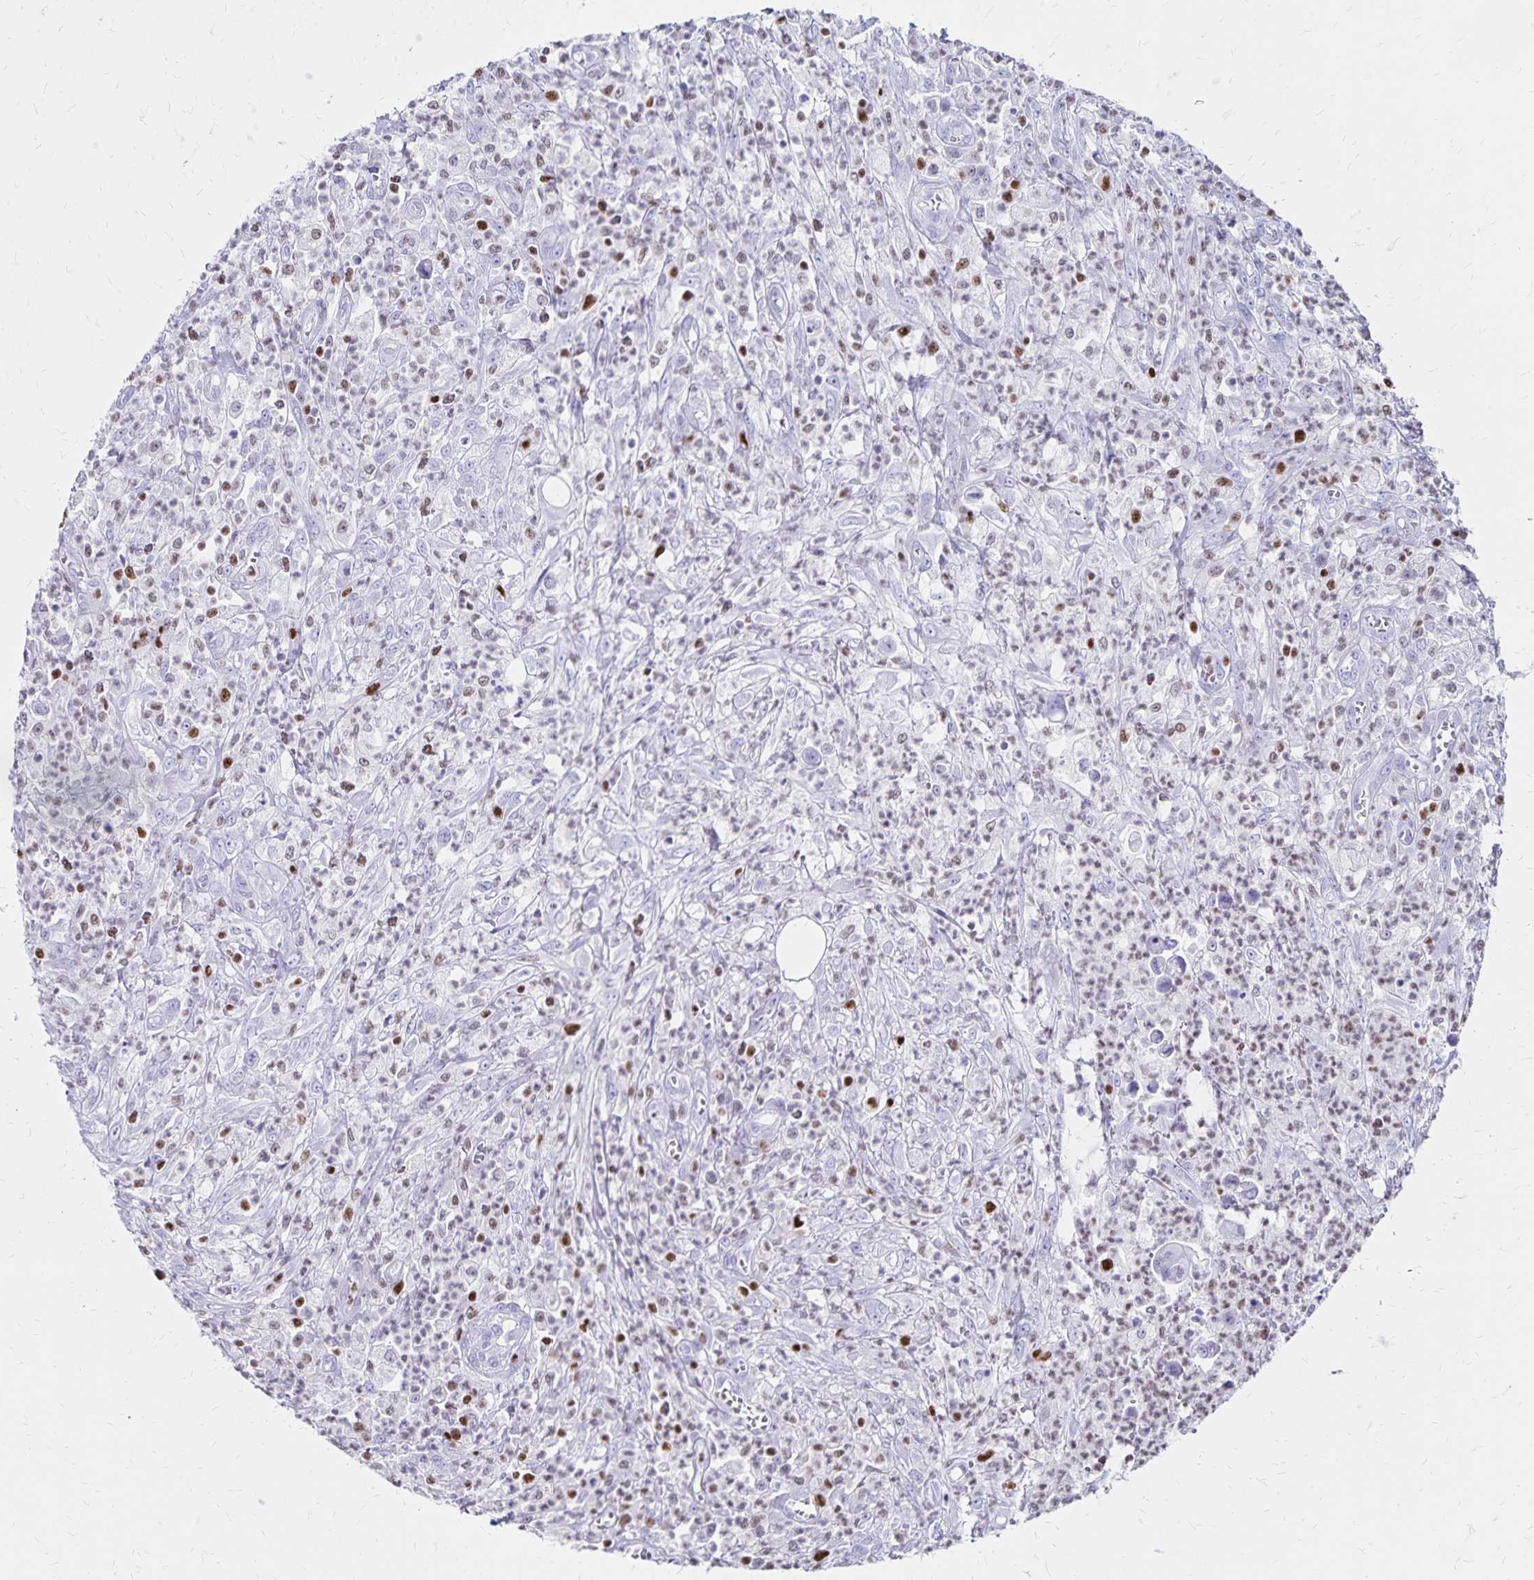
{"staining": {"intensity": "negative", "quantity": "none", "location": "none"}, "tissue": "colorectal cancer", "cell_type": "Tumor cells", "image_type": "cancer", "snomed": [{"axis": "morphology", "description": "Normal tissue, NOS"}, {"axis": "morphology", "description": "Adenocarcinoma, NOS"}, {"axis": "topography", "description": "Colon"}], "caption": "Colorectal cancer stained for a protein using immunohistochemistry shows no positivity tumor cells.", "gene": "IKZF1", "patient": {"sex": "male", "age": 65}}